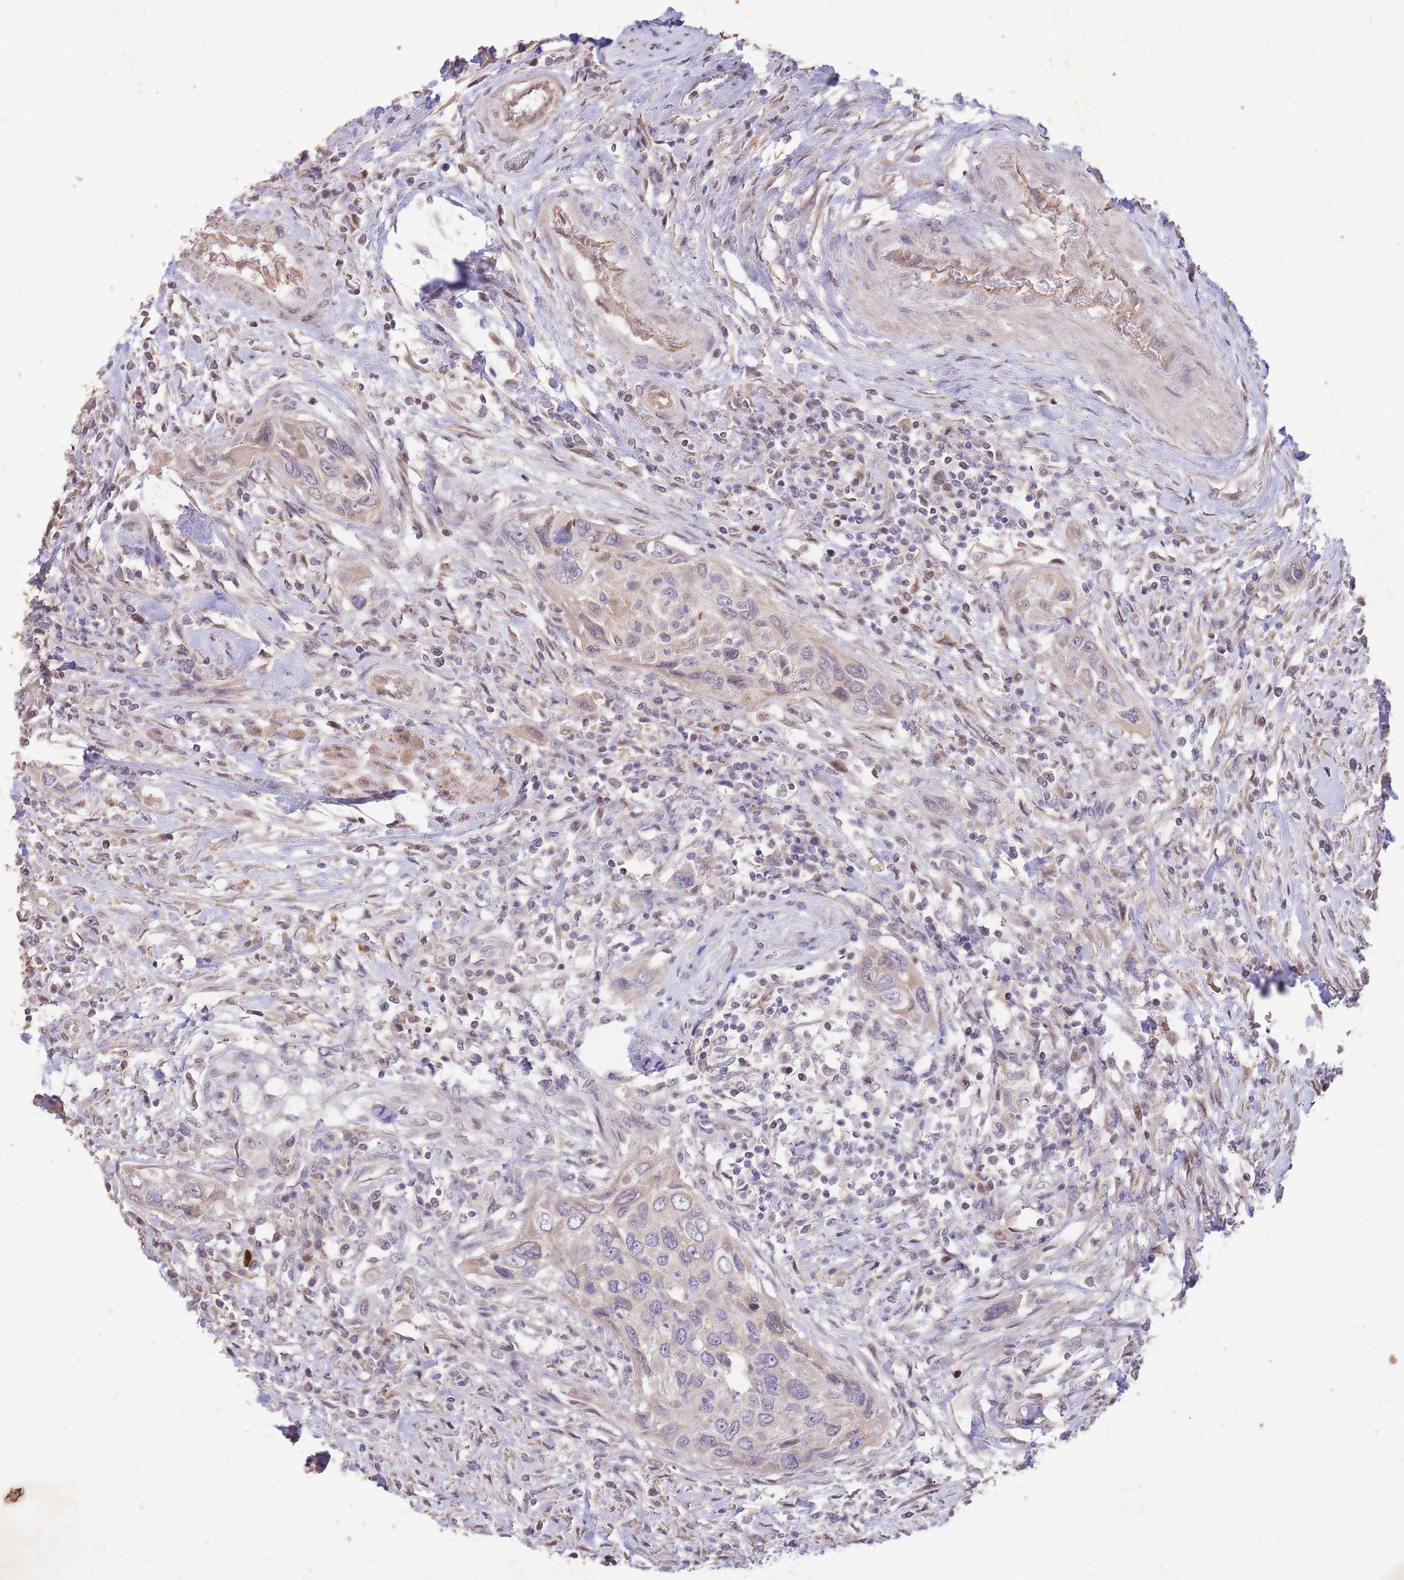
{"staining": {"intensity": "weak", "quantity": "25%-75%", "location": "cytoplasmic/membranous"}, "tissue": "urothelial cancer", "cell_type": "Tumor cells", "image_type": "cancer", "snomed": [{"axis": "morphology", "description": "Urothelial carcinoma, High grade"}, {"axis": "topography", "description": "Urinary bladder"}], "caption": "The image displays staining of high-grade urothelial carcinoma, revealing weak cytoplasmic/membranous protein staining (brown color) within tumor cells. Immunohistochemistry stains the protein of interest in brown and the nuclei are stained blue.", "gene": "RGS14", "patient": {"sex": "female", "age": 60}}